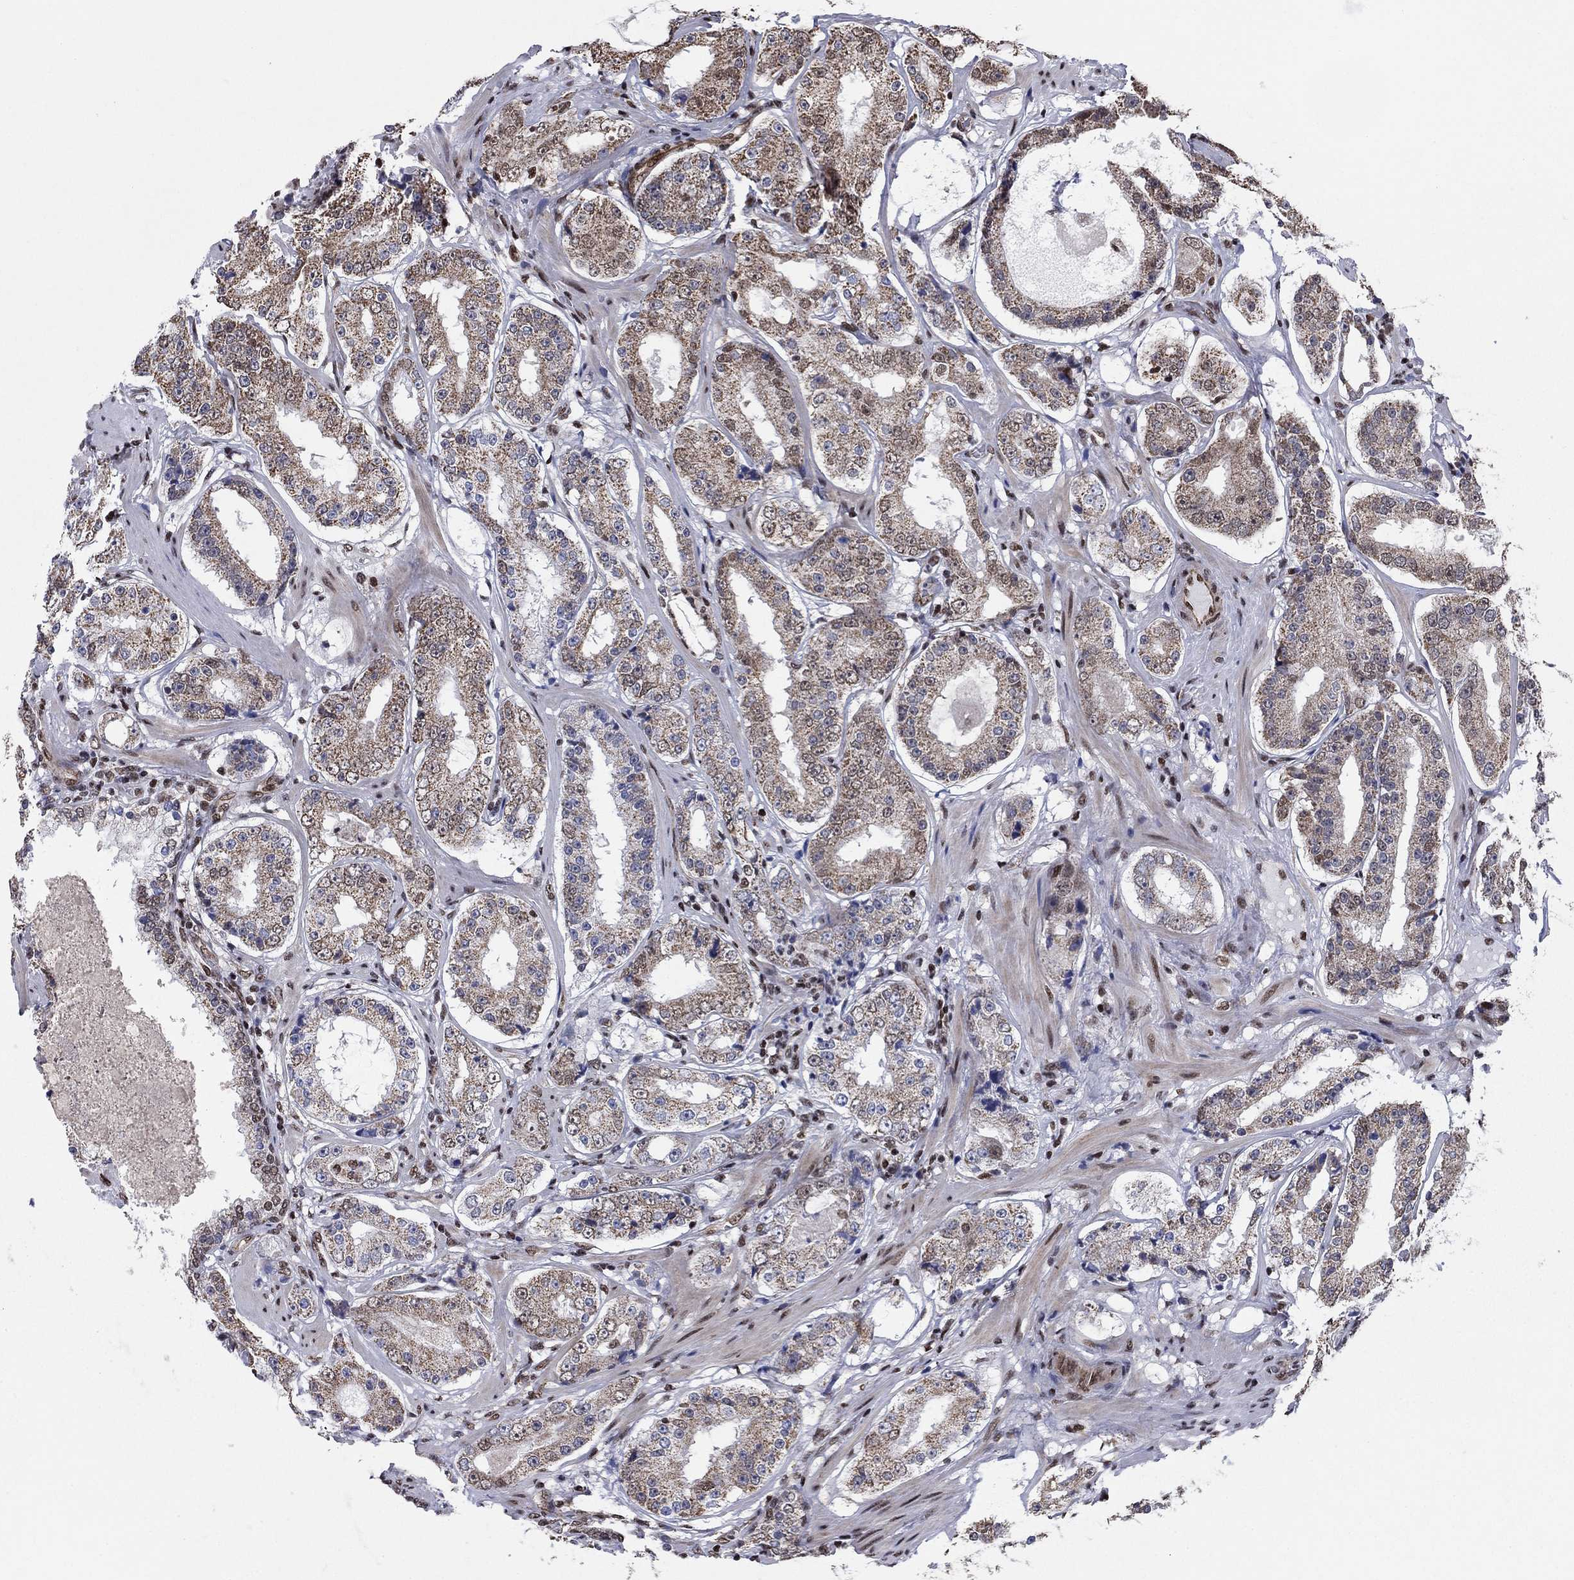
{"staining": {"intensity": "moderate", "quantity": ">75%", "location": "cytoplasmic/membranous,nuclear"}, "tissue": "prostate cancer", "cell_type": "Tumor cells", "image_type": "cancer", "snomed": [{"axis": "morphology", "description": "Adenocarcinoma, Low grade"}, {"axis": "topography", "description": "Prostate"}], "caption": "Human prostate adenocarcinoma (low-grade) stained with a brown dye reveals moderate cytoplasmic/membranous and nuclear positive expression in about >75% of tumor cells.", "gene": "N4BP2", "patient": {"sex": "male", "age": 60}}